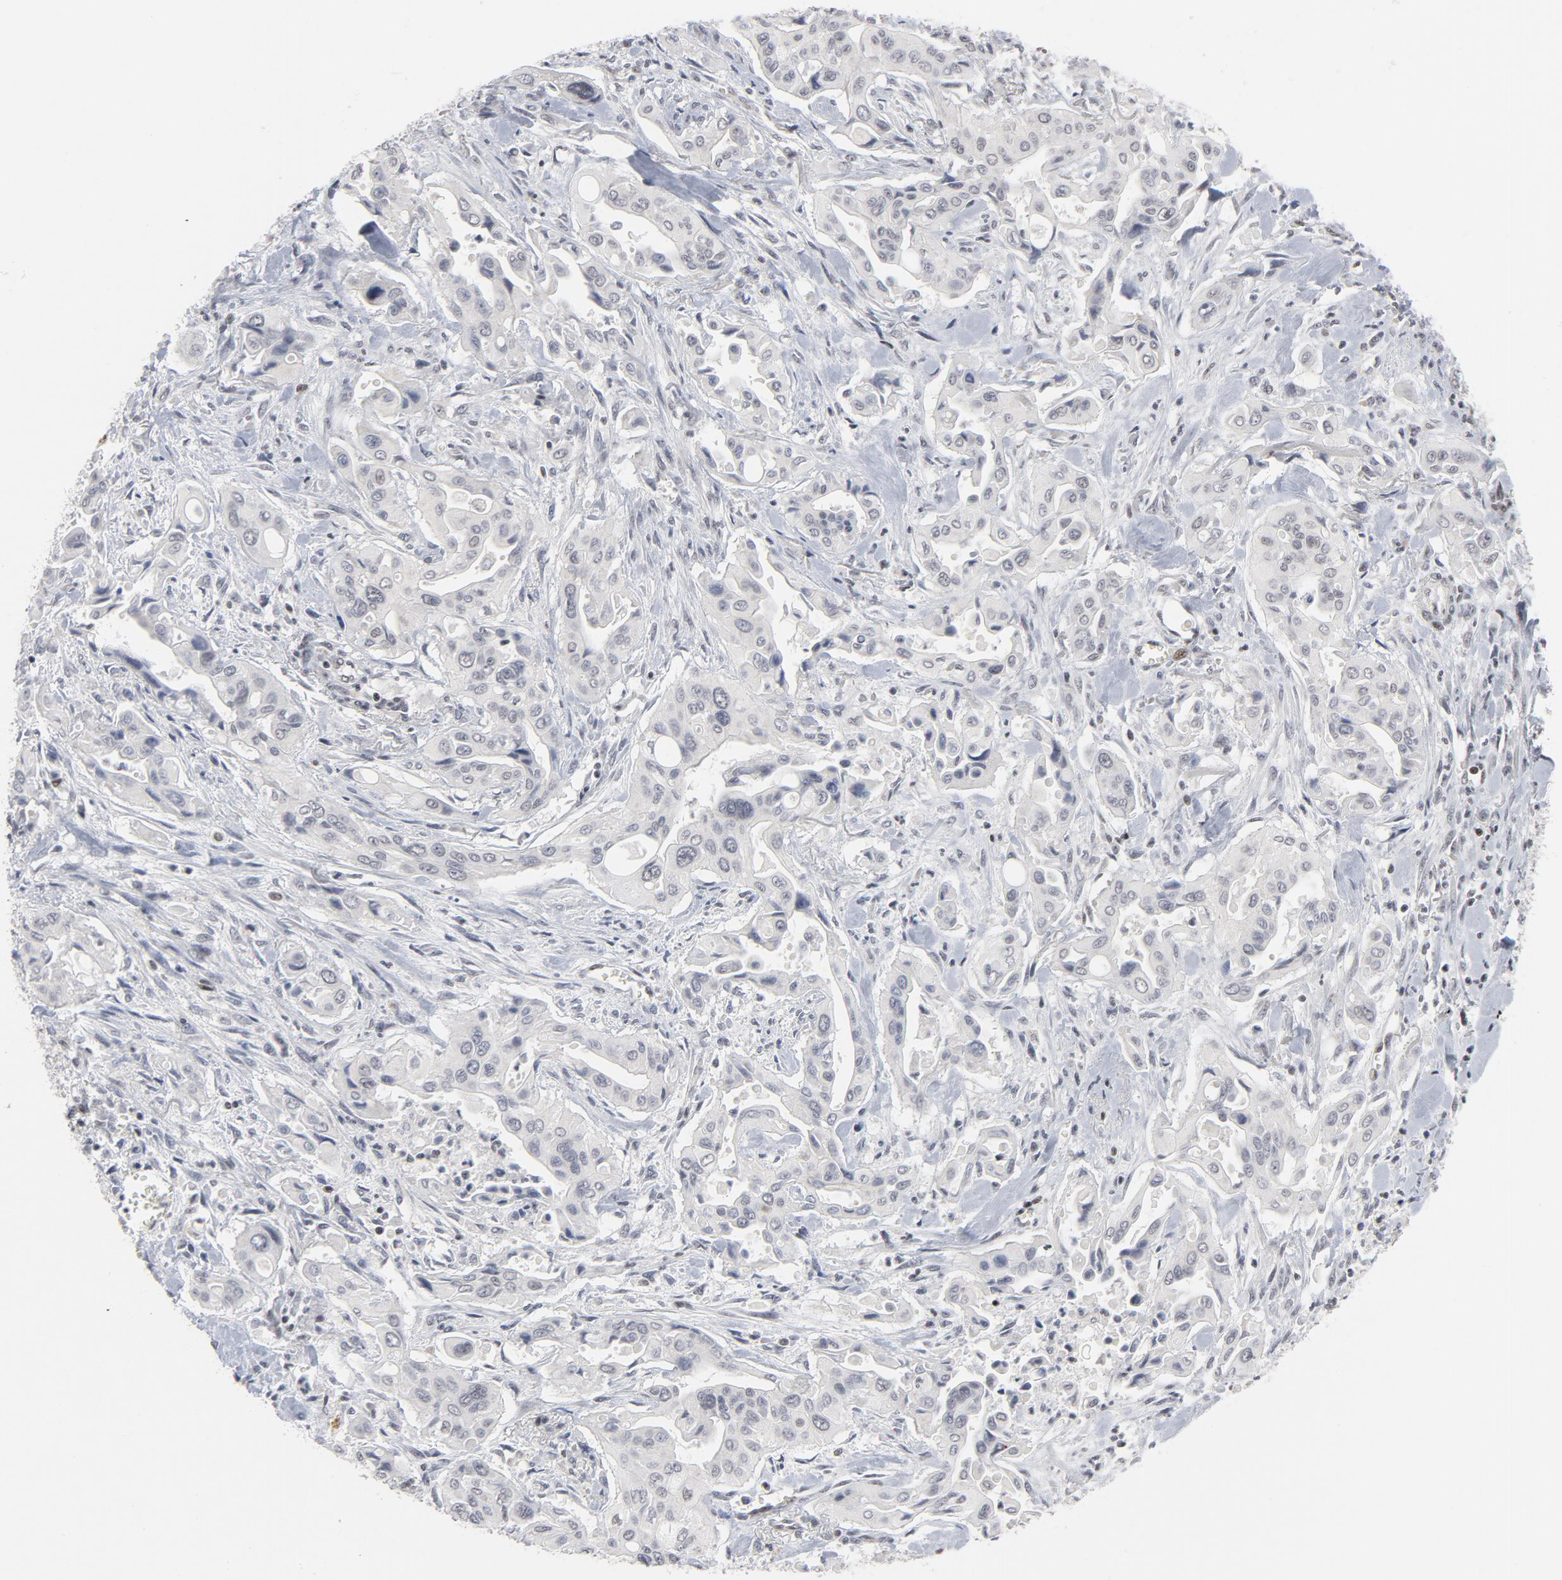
{"staining": {"intensity": "negative", "quantity": "none", "location": "none"}, "tissue": "pancreatic cancer", "cell_type": "Tumor cells", "image_type": "cancer", "snomed": [{"axis": "morphology", "description": "Adenocarcinoma, NOS"}, {"axis": "topography", "description": "Pancreas"}], "caption": "Immunohistochemistry of adenocarcinoma (pancreatic) reveals no positivity in tumor cells.", "gene": "GABPA", "patient": {"sex": "male", "age": 77}}